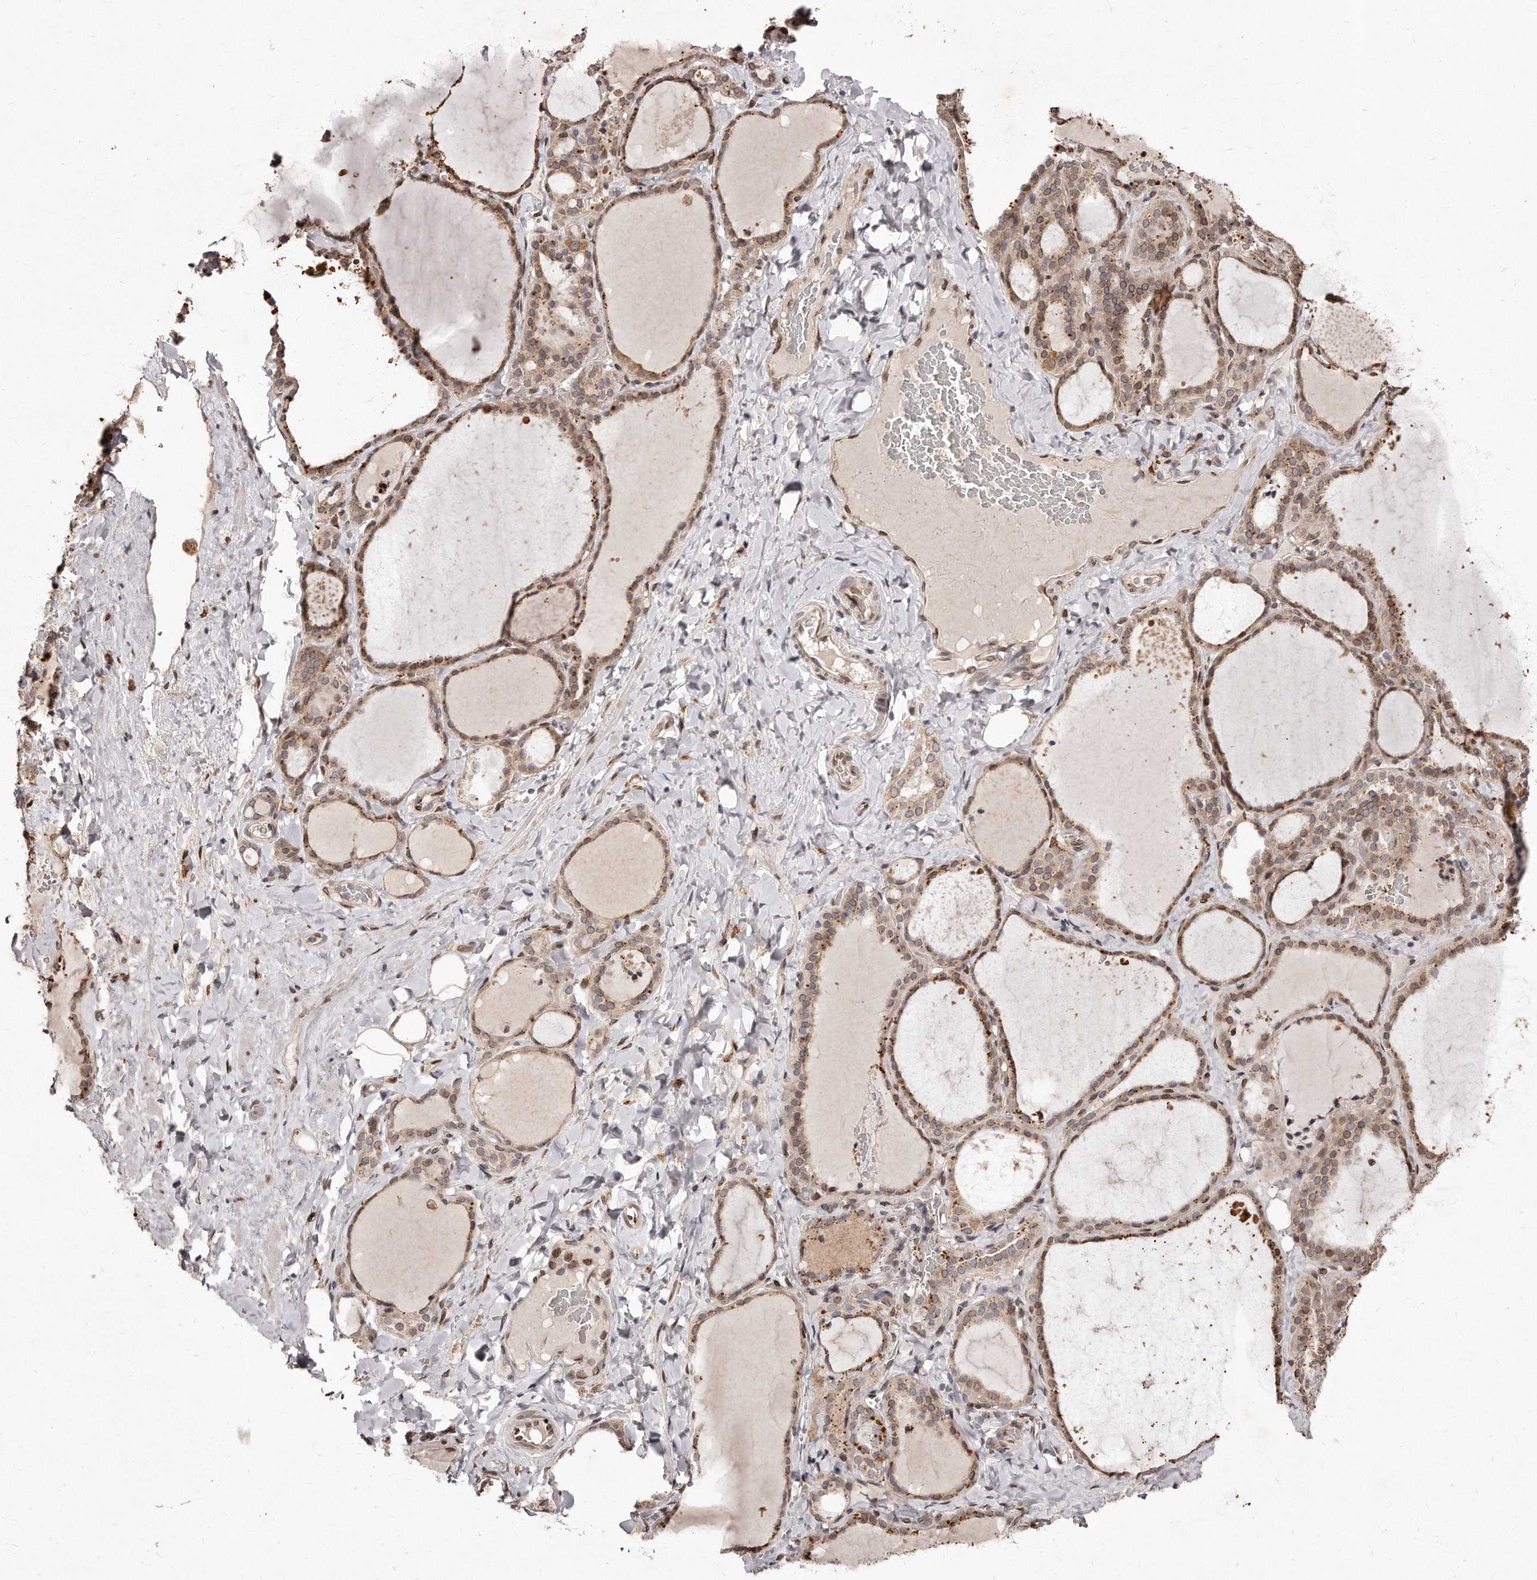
{"staining": {"intensity": "moderate", "quantity": ">75%", "location": "cytoplasmic/membranous,nuclear"}, "tissue": "thyroid gland", "cell_type": "Glandular cells", "image_type": "normal", "snomed": [{"axis": "morphology", "description": "Normal tissue, NOS"}, {"axis": "topography", "description": "Thyroid gland"}], "caption": "Protein analysis of normal thyroid gland demonstrates moderate cytoplasmic/membranous,nuclear positivity in about >75% of glandular cells. (Brightfield microscopy of DAB IHC at high magnification).", "gene": "HASPIN", "patient": {"sex": "female", "age": 22}}